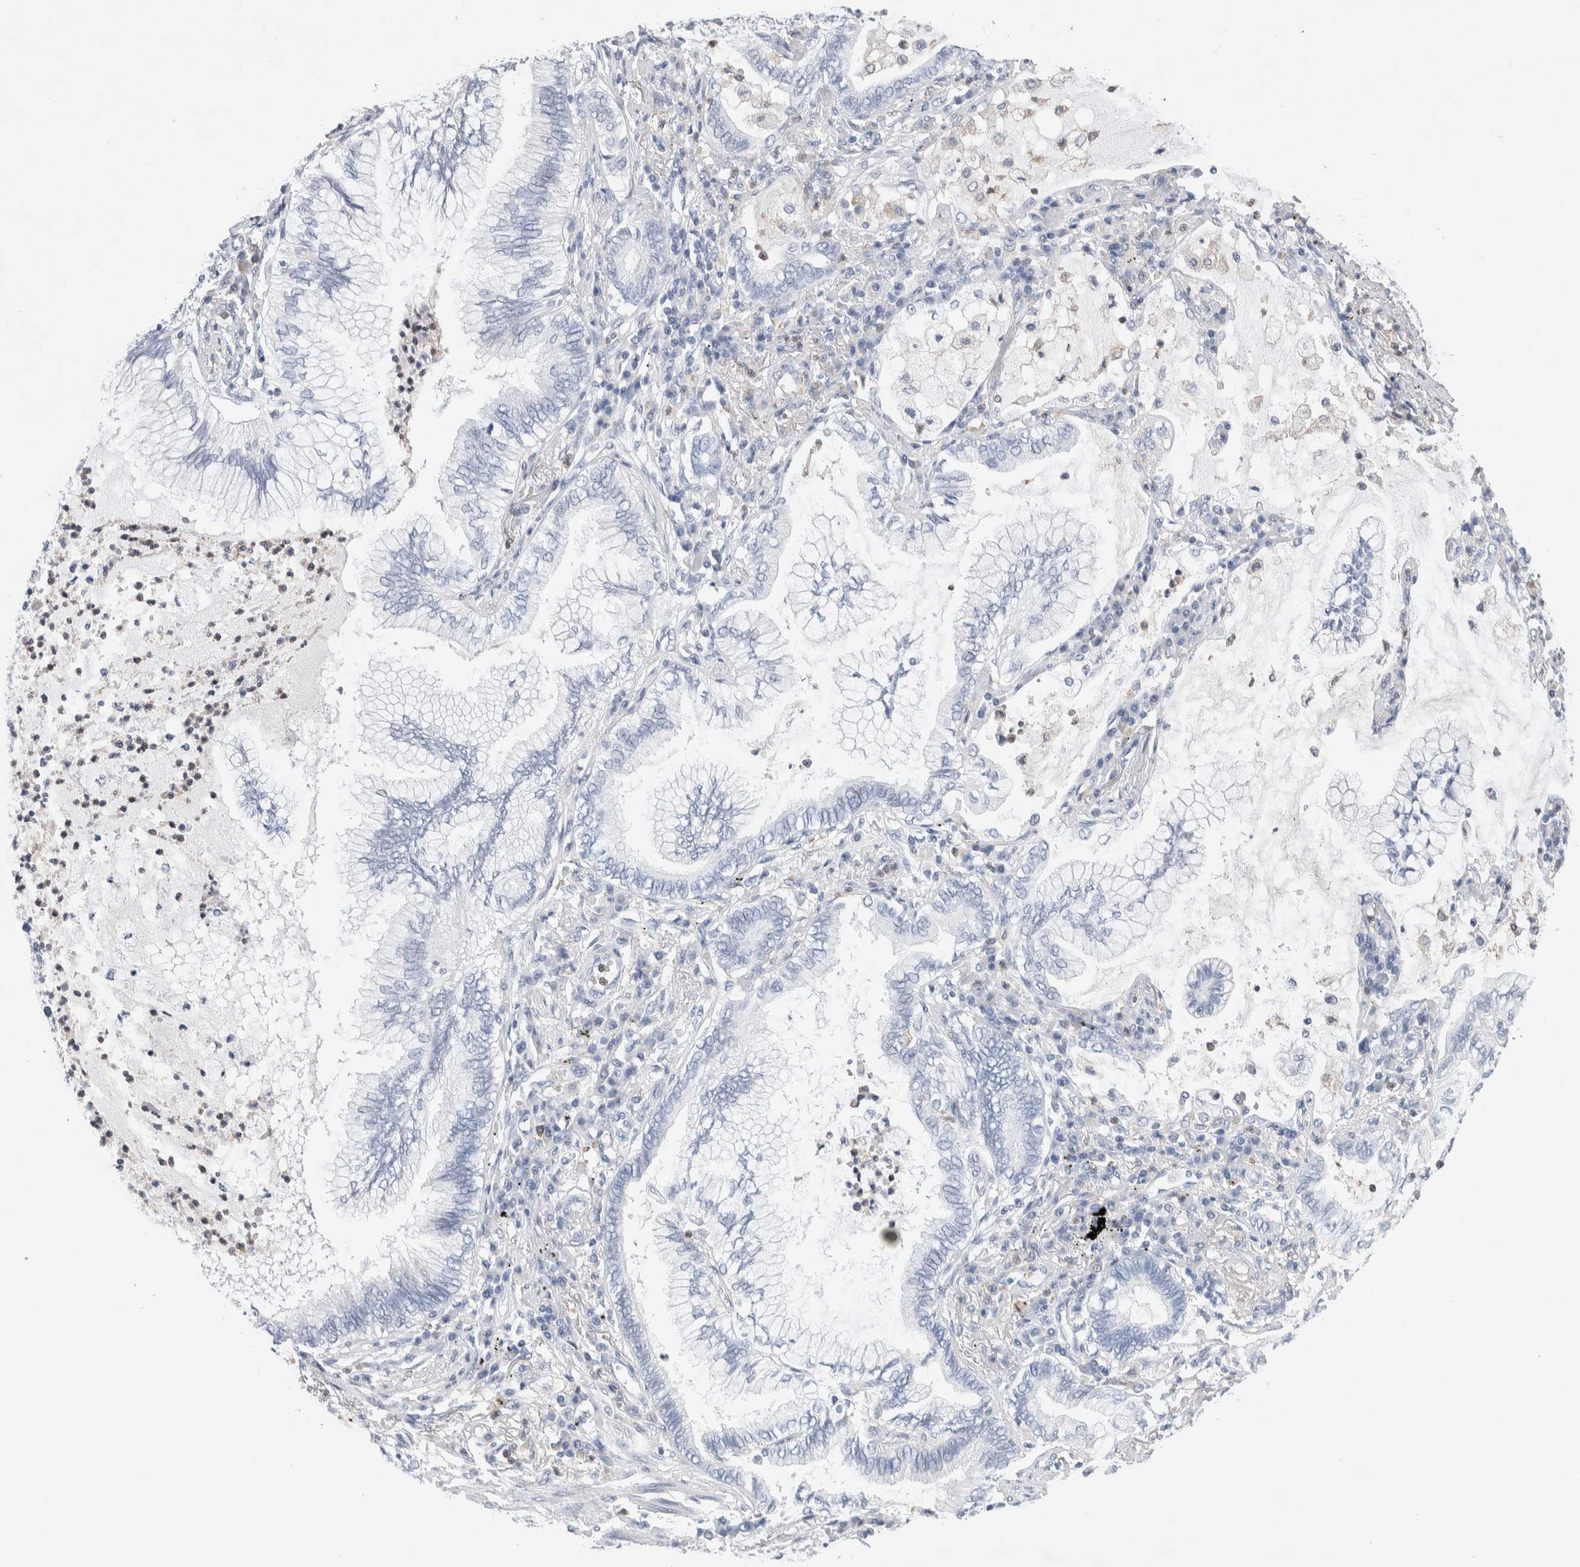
{"staining": {"intensity": "negative", "quantity": "none", "location": "none"}, "tissue": "lung cancer", "cell_type": "Tumor cells", "image_type": "cancer", "snomed": [{"axis": "morphology", "description": "Normal tissue, NOS"}, {"axis": "morphology", "description": "Adenocarcinoma, NOS"}, {"axis": "topography", "description": "Bronchus"}, {"axis": "topography", "description": "Lung"}], "caption": "There is no significant positivity in tumor cells of lung adenocarcinoma.", "gene": "NCF2", "patient": {"sex": "female", "age": 70}}